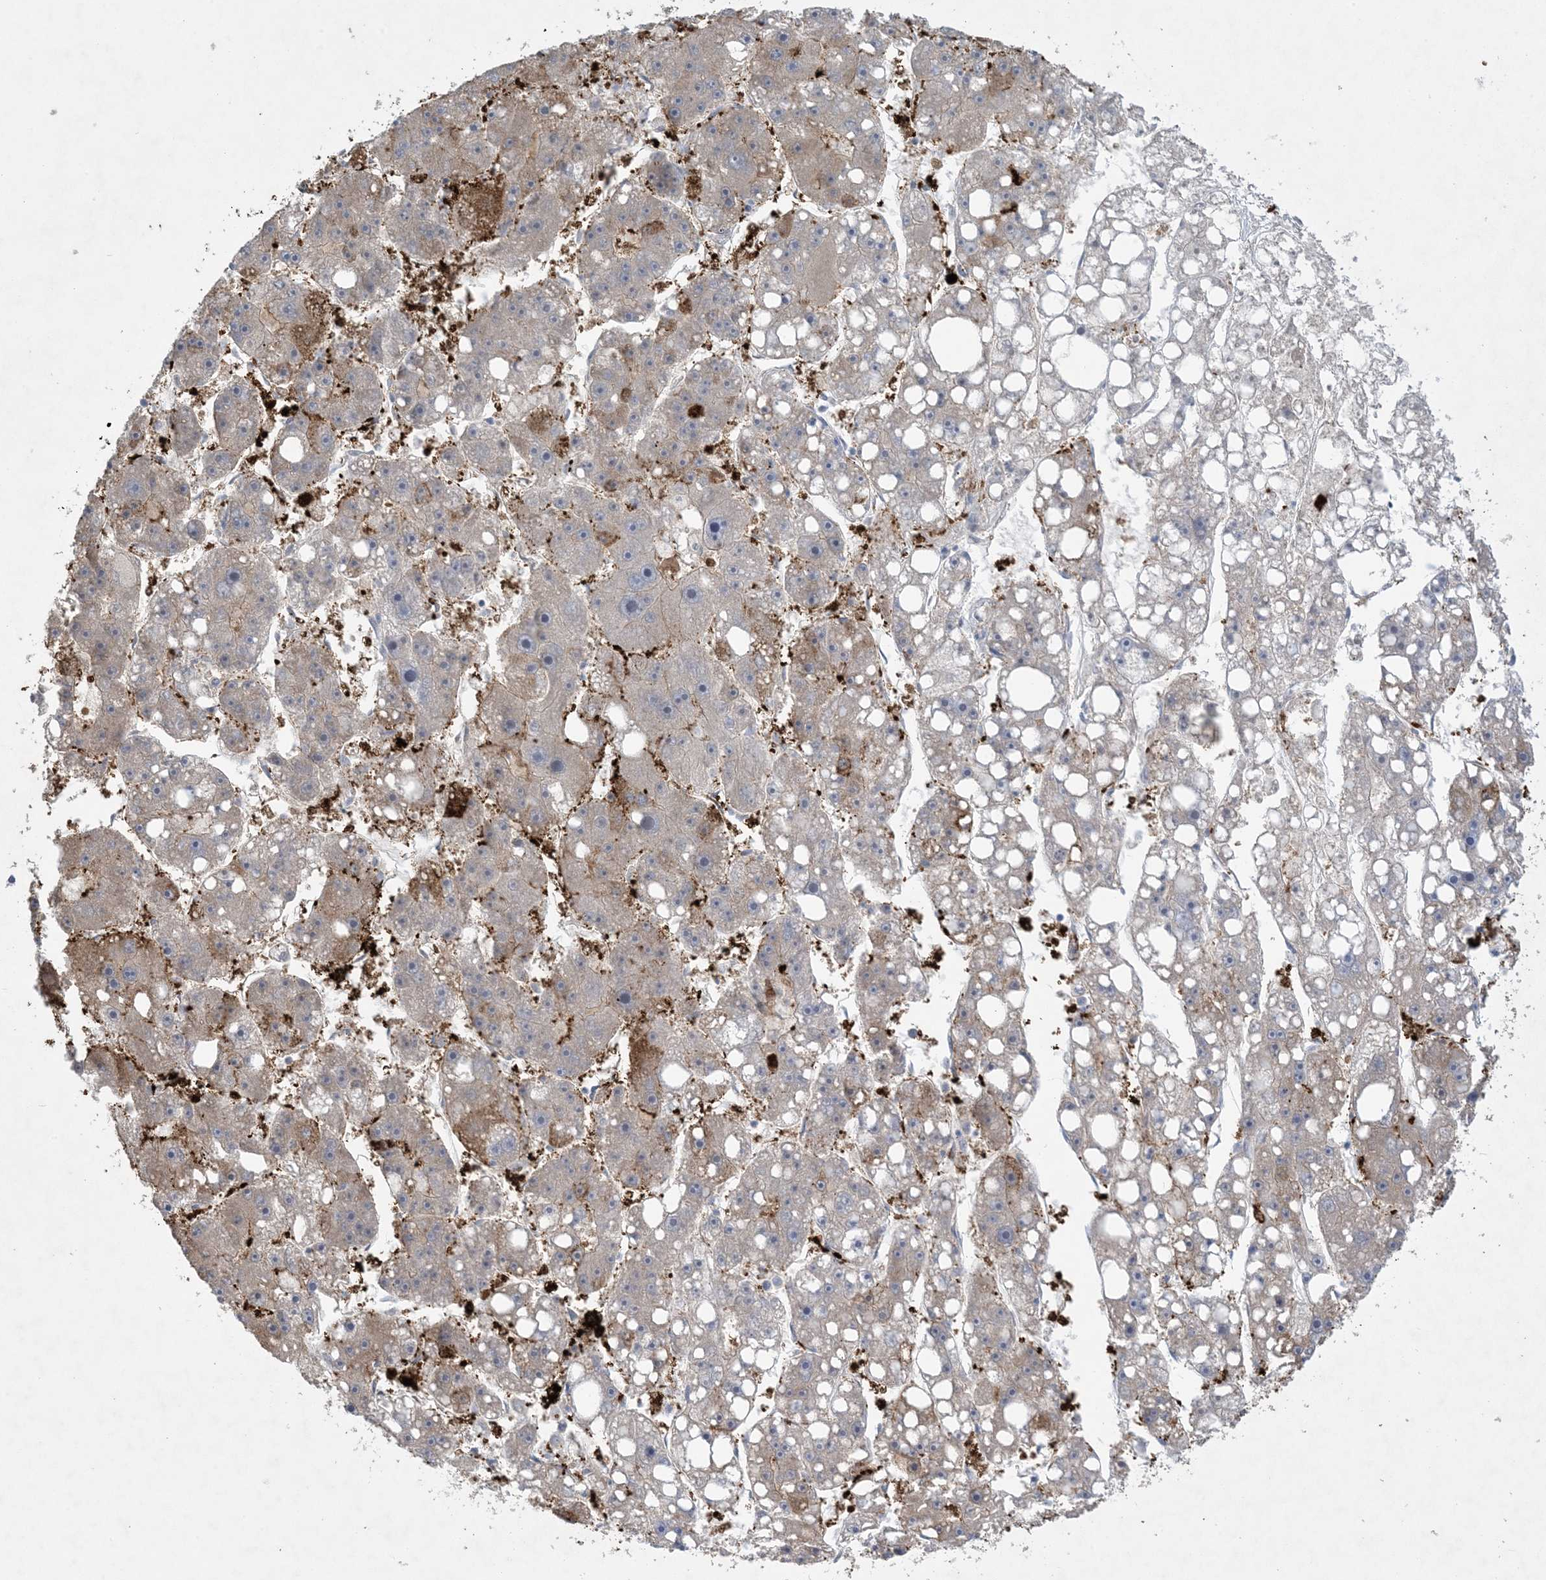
{"staining": {"intensity": "weak", "quantity": "25%-75%", "location": "cytoplasmic/membranous"}, "tissue": "liver cancer", "cell_type": "Tumor cells", "image_type": "cancer", "snomed": [{"axis": "morphology", "description": "Carcinoma, Hepatocellular, NOS"}, {"axis": "topography", "description": "Liver"}], "caption": "DAB immunohistochemical staining of liver cancer demonstrates weak cytoplasmic/membranous protein positivity in approximately 25%-75% of tumor cells.", "gene": "HMGCS1", "patient": {"sex": "female", "age": 61}}